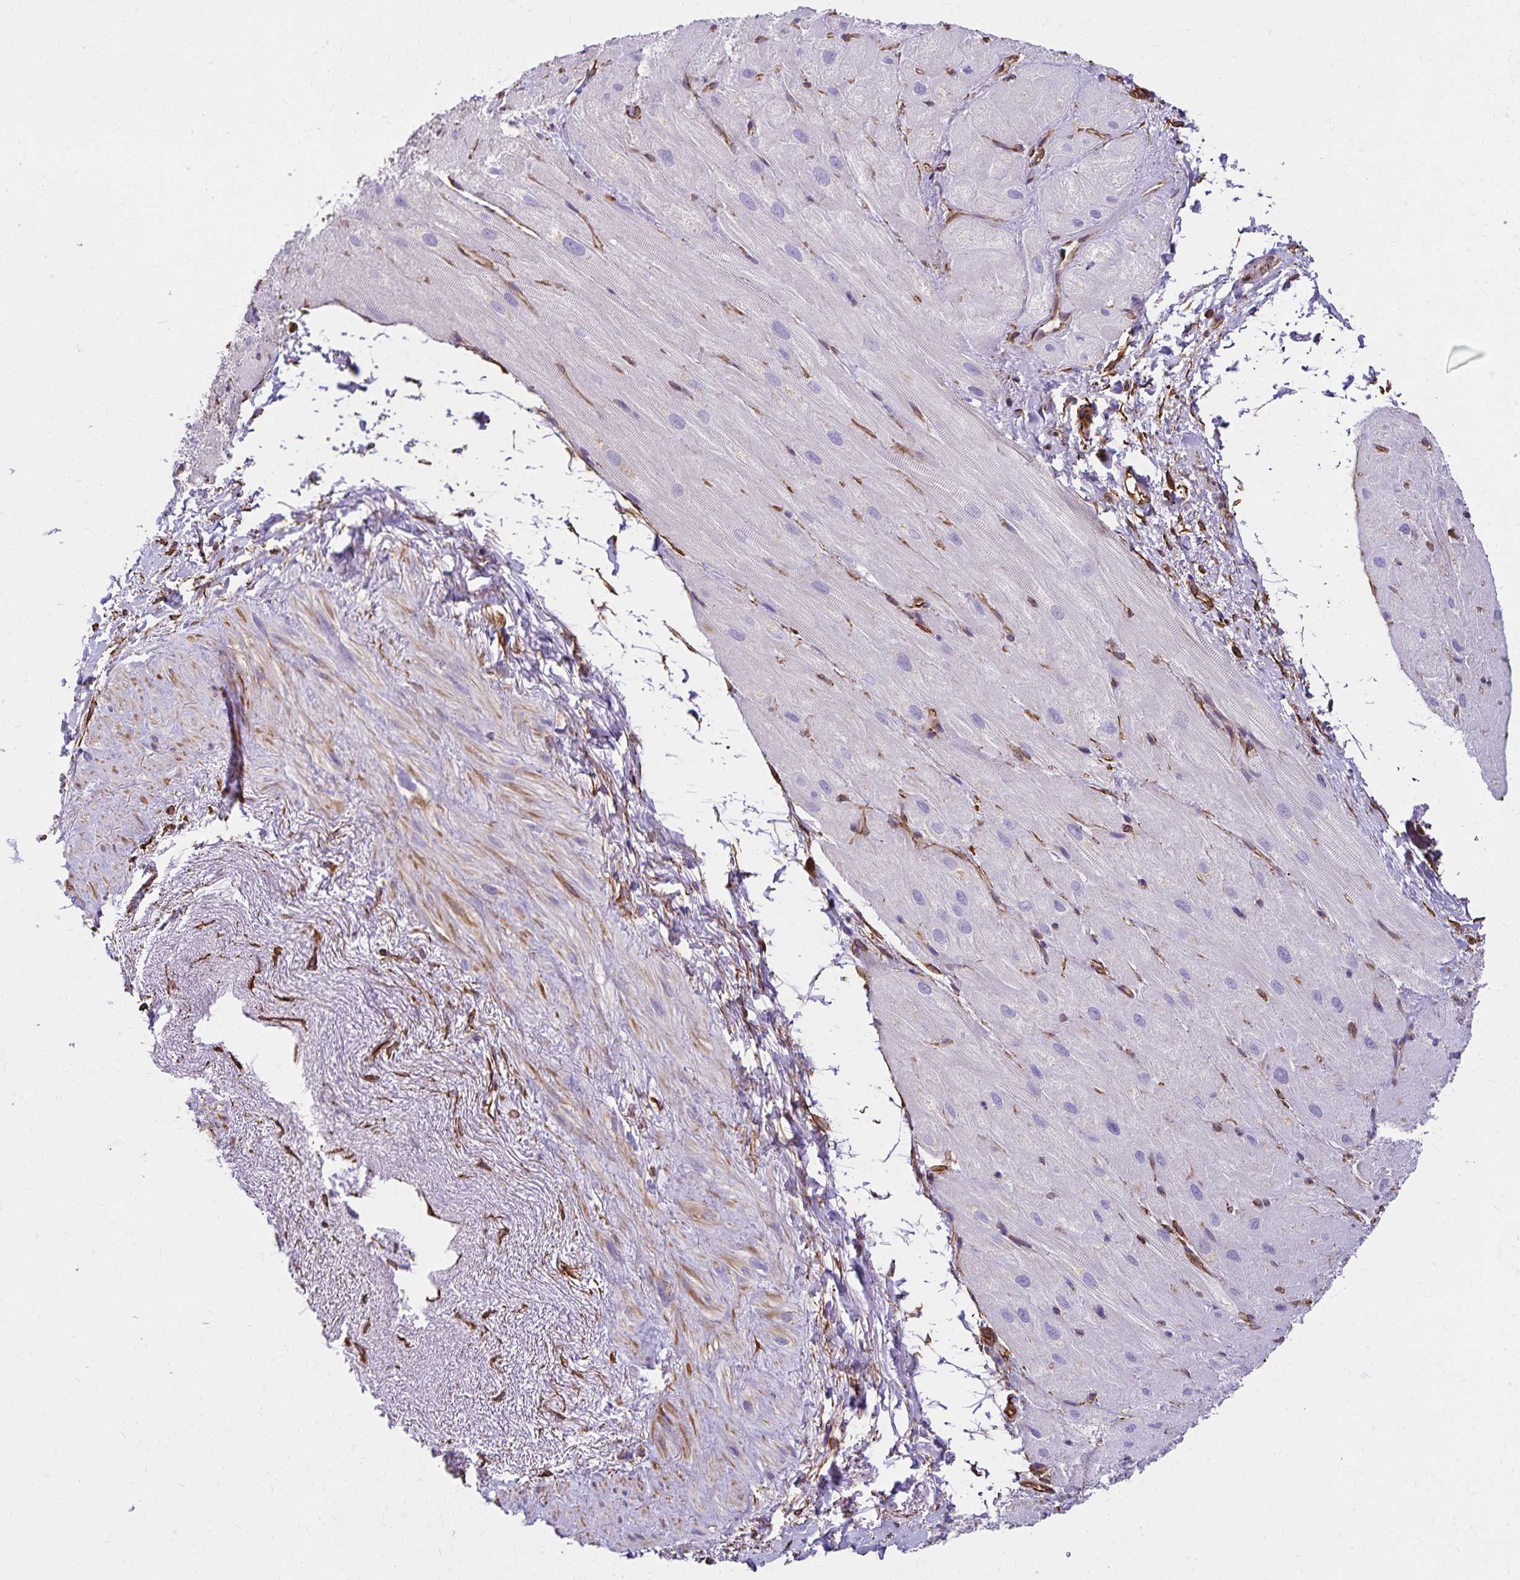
{"staining": {"intensity": "negative", "quantity": "none", "location": "none"}, "tissue": "heart muscle", "cell_type": "Cardiomyocytes", "image_type": "normal", "snomed": [{"axis": "morphology", "description": "Normal tissue, NOS"}, {"axis": "topography", "description": "Heart"}], "caption": "The image shows no significant positivity in cardiomyocytes of heart muscle.", "gene": "TRPV6", "patient": {"sex": "male", "age": 62}}